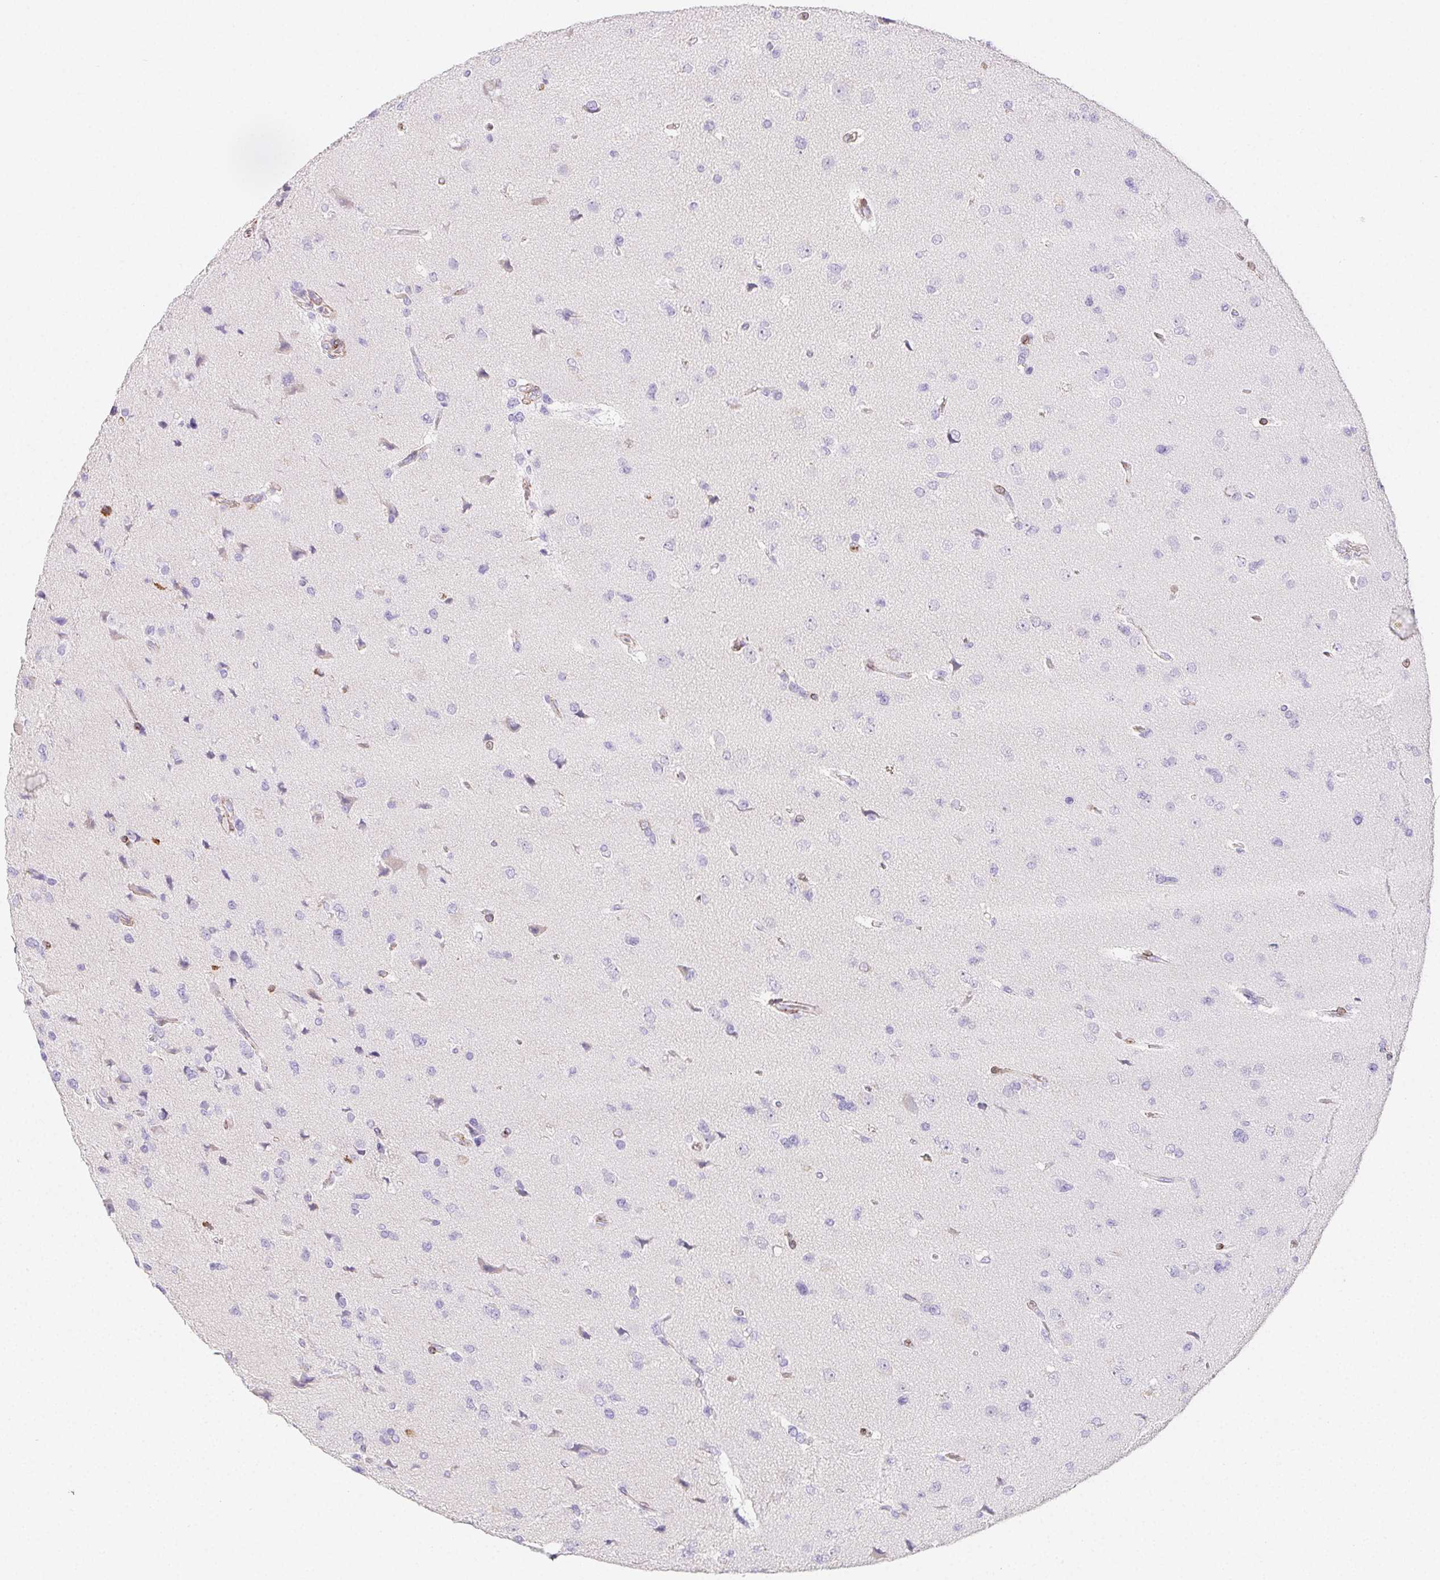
{"staining": {"intensity": "negative", "quantity": "none", "location": "none"}, "tissue": "glioma", "cell_type": "Tumor cells", "image_type": "cancer", "snomed": [{"axis": "morphology", "description": "Glioma, malignant, Low grade"}, {"axis": "topography", "description": "Brain"}], "caption": "High power microscopy photomicrograph of an immunohistochemistry photomicrograph of malignant low-grade glioma, revealing no significant staining in tumor cells.", "gene": "HRC", "patient": {"sex": "female", "age": 55}}